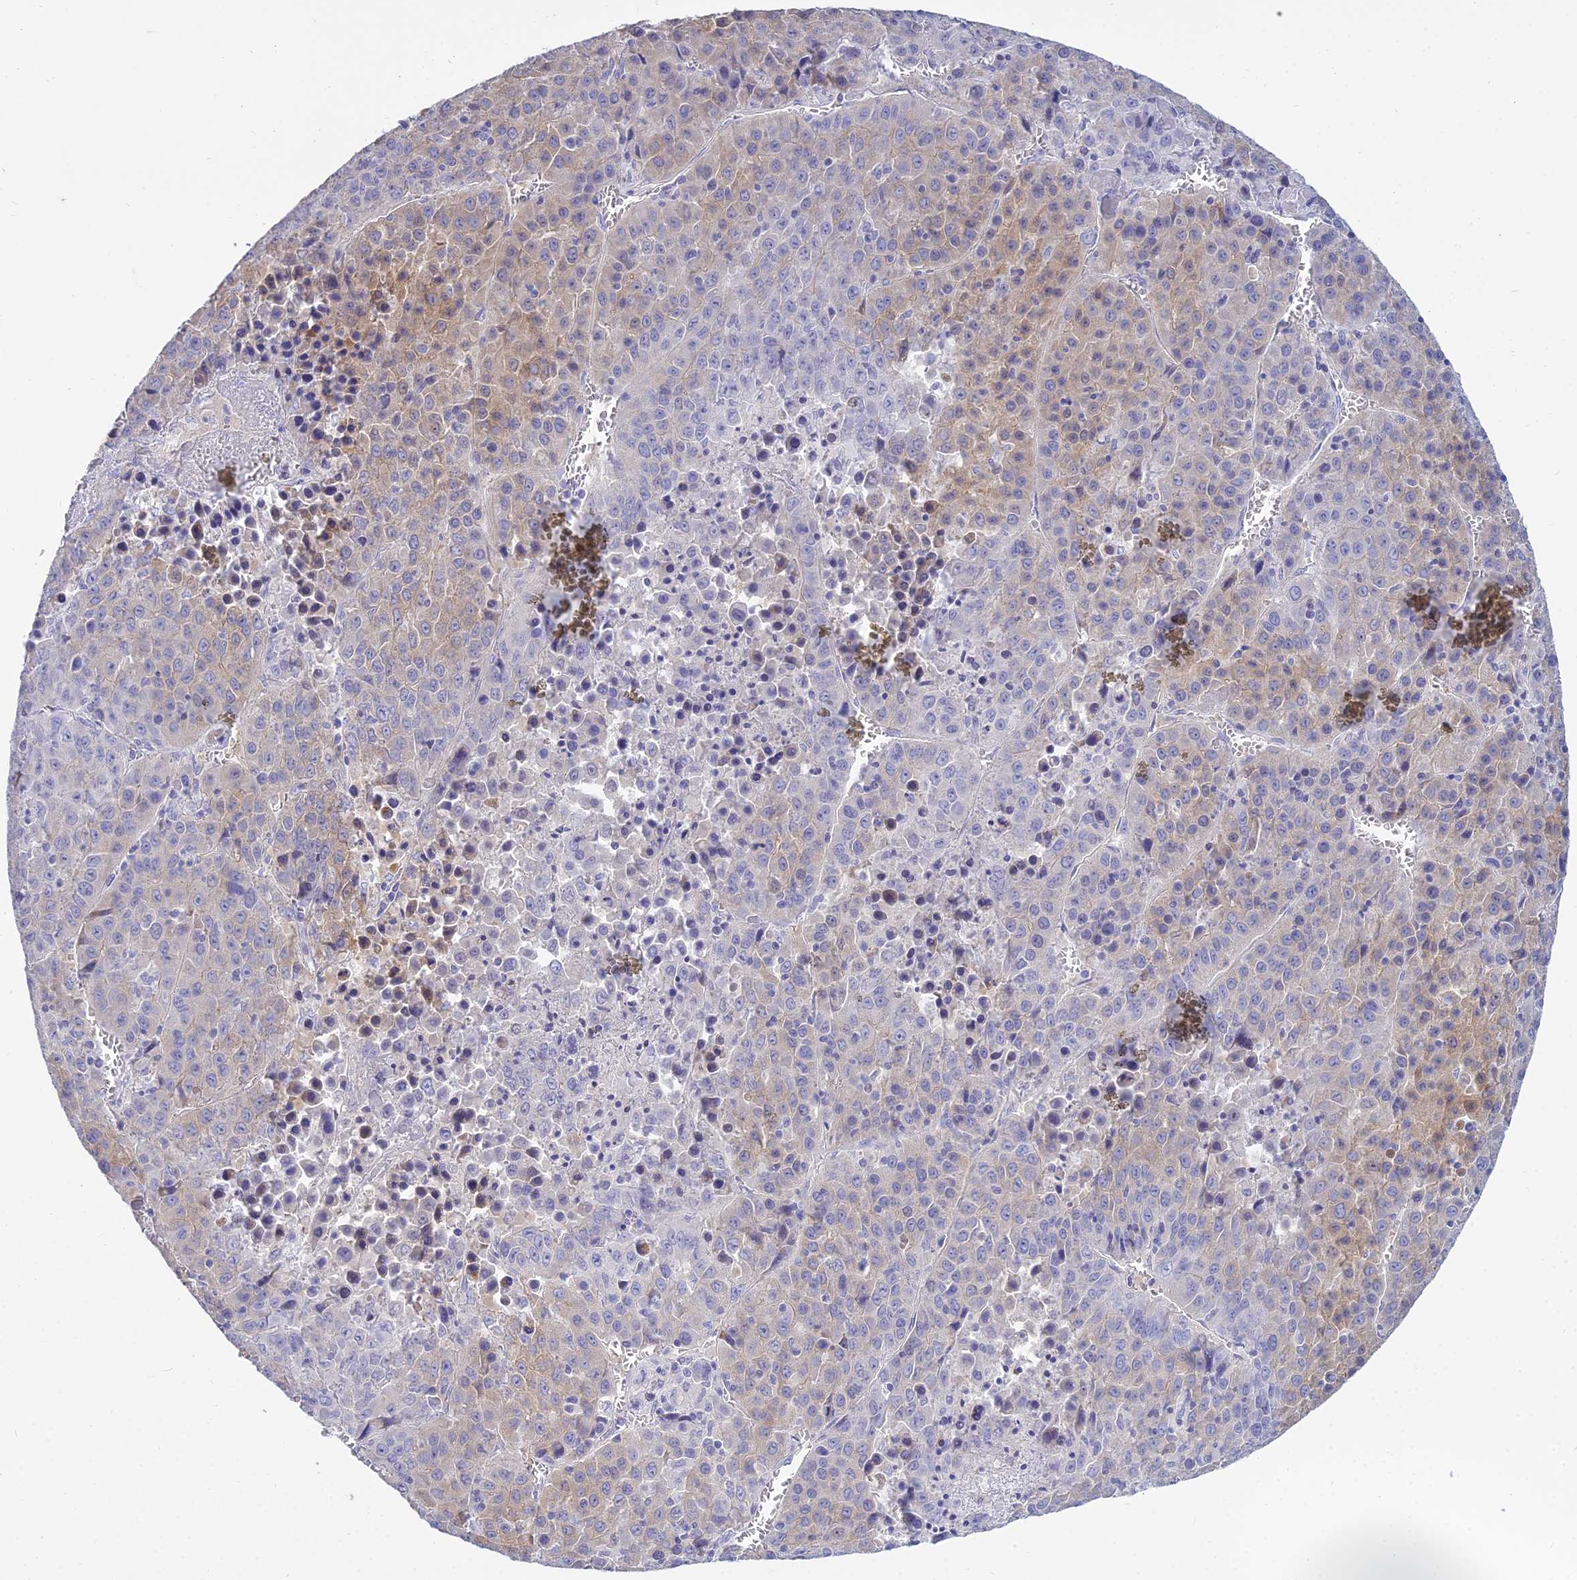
{"staining": {"intensity": "weak", "quantity": "<25%", "location": "cytoplasmic/membranous"}, "tissue": "liver cancer", "cell_type": "Tumor cells", "image_type": "cancer", "snomed": [{"axis": "morphology", "description": "Carcinoma, Hepatocellular, NOS"}, {"axis": "topography", "description": "Liver"}], "caption": "Image shows no significant protein staining in tumor cells of liver cancer (hepatocellular carcinoma).", "gene": "SMIM24", "patient": {"sex": "female", "age": 53}}